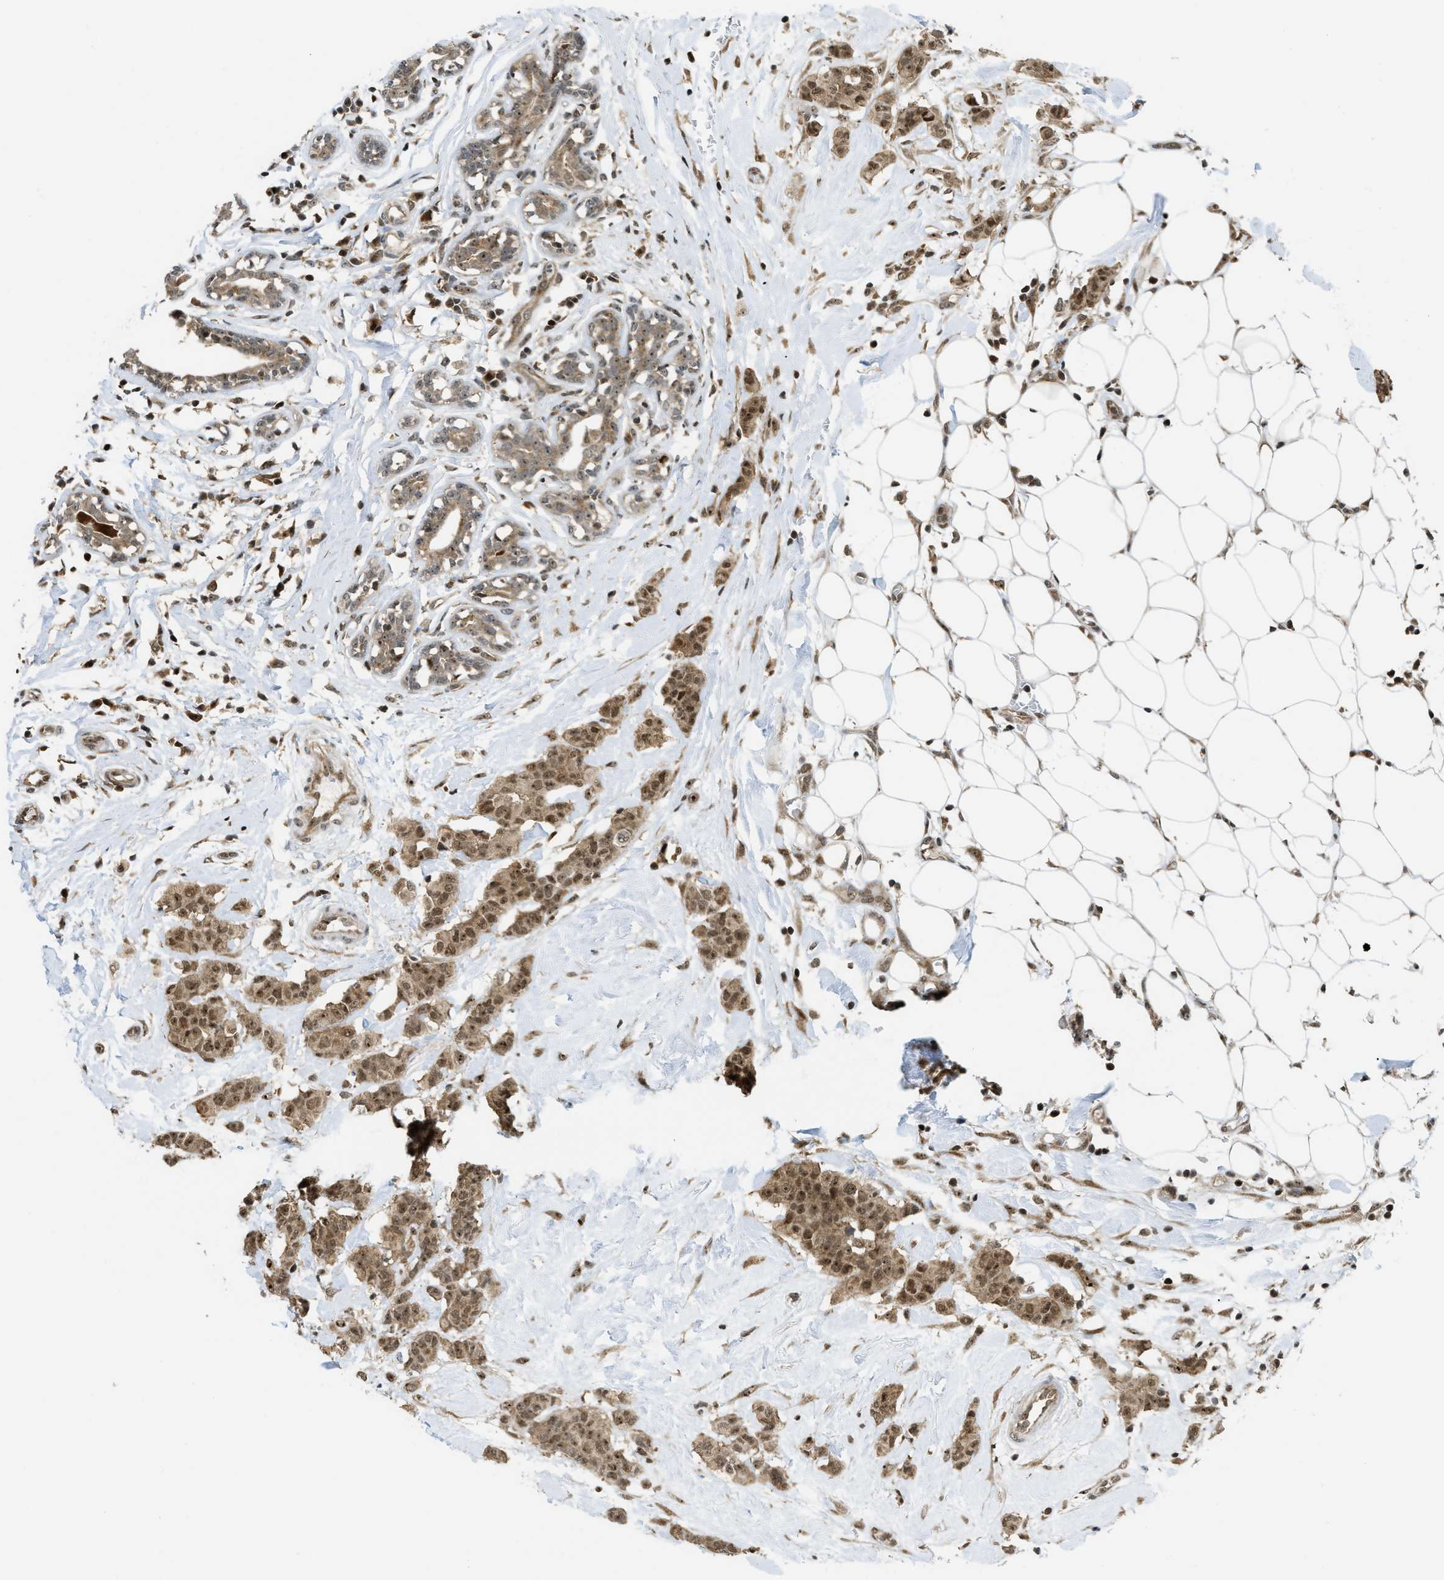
{"staining": {"intensity": "moderate", "quantity": ">75%", "location": "cytoplasmic/membranous,nuclear"}, "tissue": "breast cancer", "cell_type": "Tumor cells", "image_type": "cancer", "snomed": [{"axis": "morphology", "description": "Normal tissue, NOS"}, {"axis": "morphology", "description": "Duct carcinoma"}, {"axis": "topography", "description": "Breast"}], "caption": "Human breast cancer (intraductal carcinoma) stained with a brown dye exhibits moderate cytoplasmic/membranous and nuclear positive staining in about >75% of tumor cells.", "gene": "TACC1", "patient": {"sex": "female", "age": 40}}